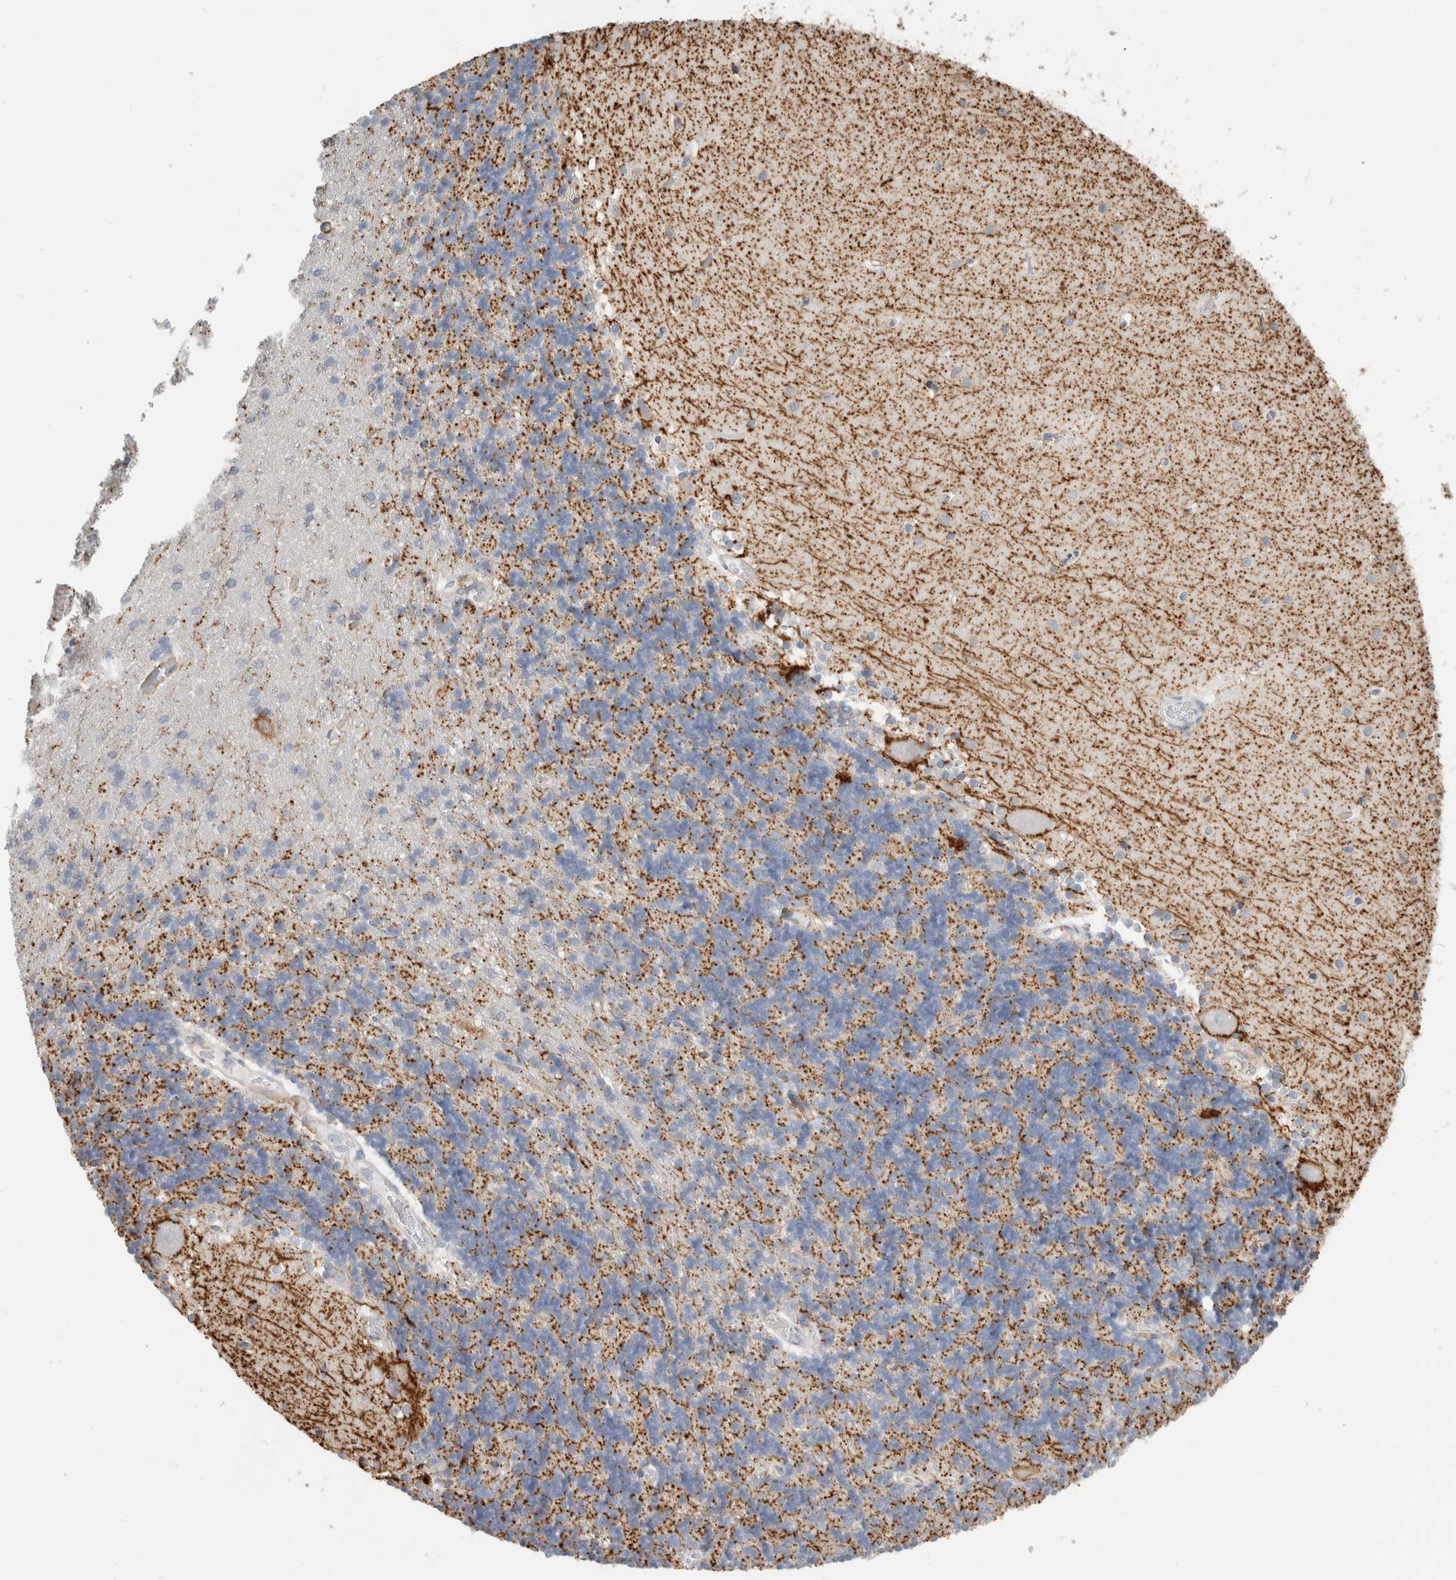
{"staining": {"intensity": "strong", "quantity": "<25%", "location": "cytoplasmic/membranous"}, "tissue": "cerebellum", "cell_type": "Cells in granular layer", "image_type": "normal", "snomed": [{"axis": "morphology", "description": "Normal tissue, NOS"}, {"axis": "topography", "description": "Cerebellum"}], "caption": "Immunohistochemistry (IHC) photomicrograph of normal cerebellum: cerebellum stained using immunohistochemistry (IHC) exhibits medium levels of strong protein expression localized specifically in the cytoplasmic/membranous of cells in granular layer, appearing as a cytoplasmic/membranous brown color.", "gene": "SLC6A1", "patient": {"sex": "male", "age": 37}}